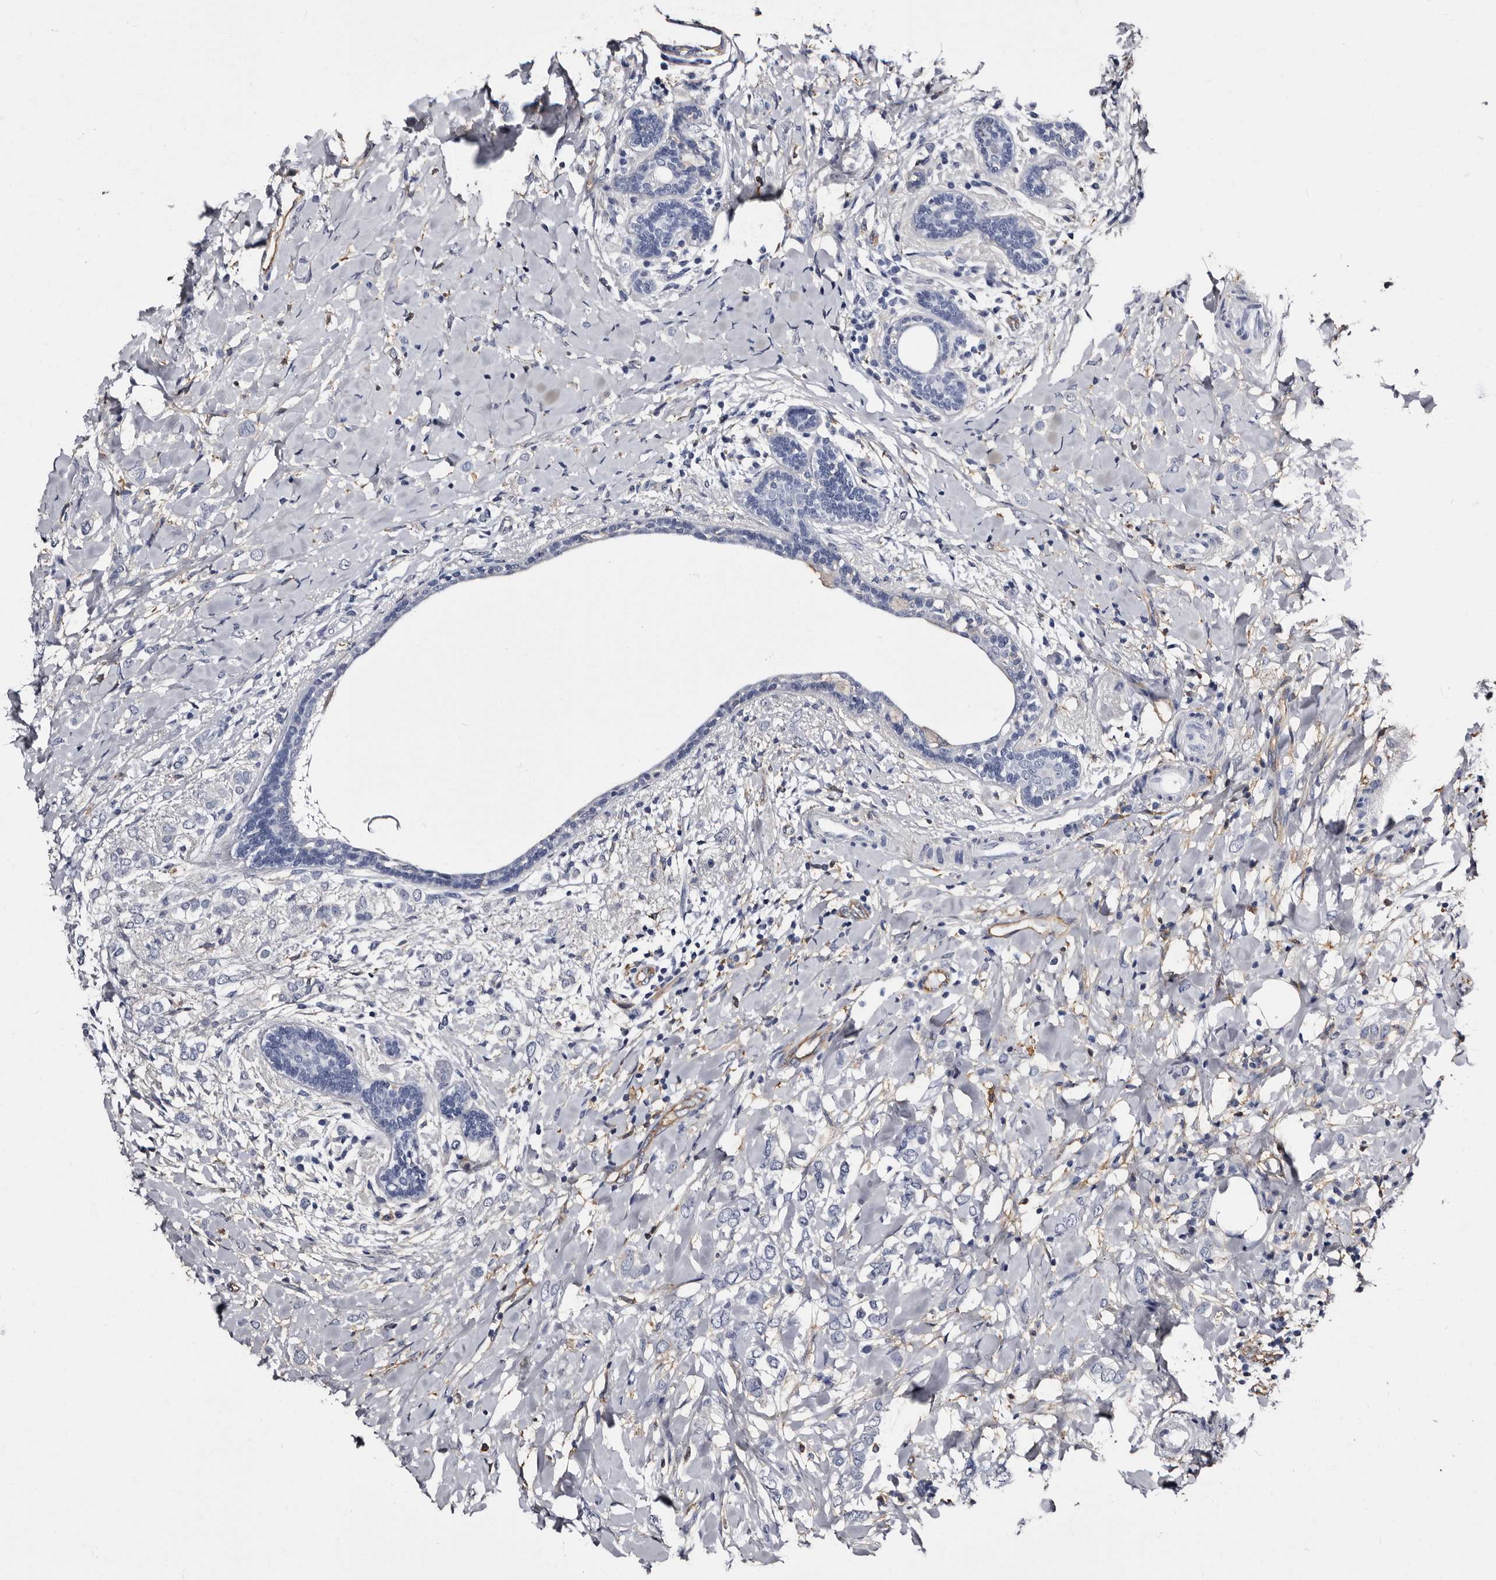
{"staining": {"intensity": "negative", "quantity": "none", "location": "none"}, "tissue": "breast cancer", "cell_type": "Tumor cells", "image_type": "cancer", "snomed": [{"axis": "morphology", "description": "Normal tissue, NOS"}, {"axis": "morphology", "description": "Lobular carcinoma"}, {"axis": "topography", "description": "Breast"}], "caption": "Tumor cells are negative for protein expression in human breast cancer (lobular carcinoma).", "gene": "EPB41L3", "patient": {"sex": "female", "age": 47}}